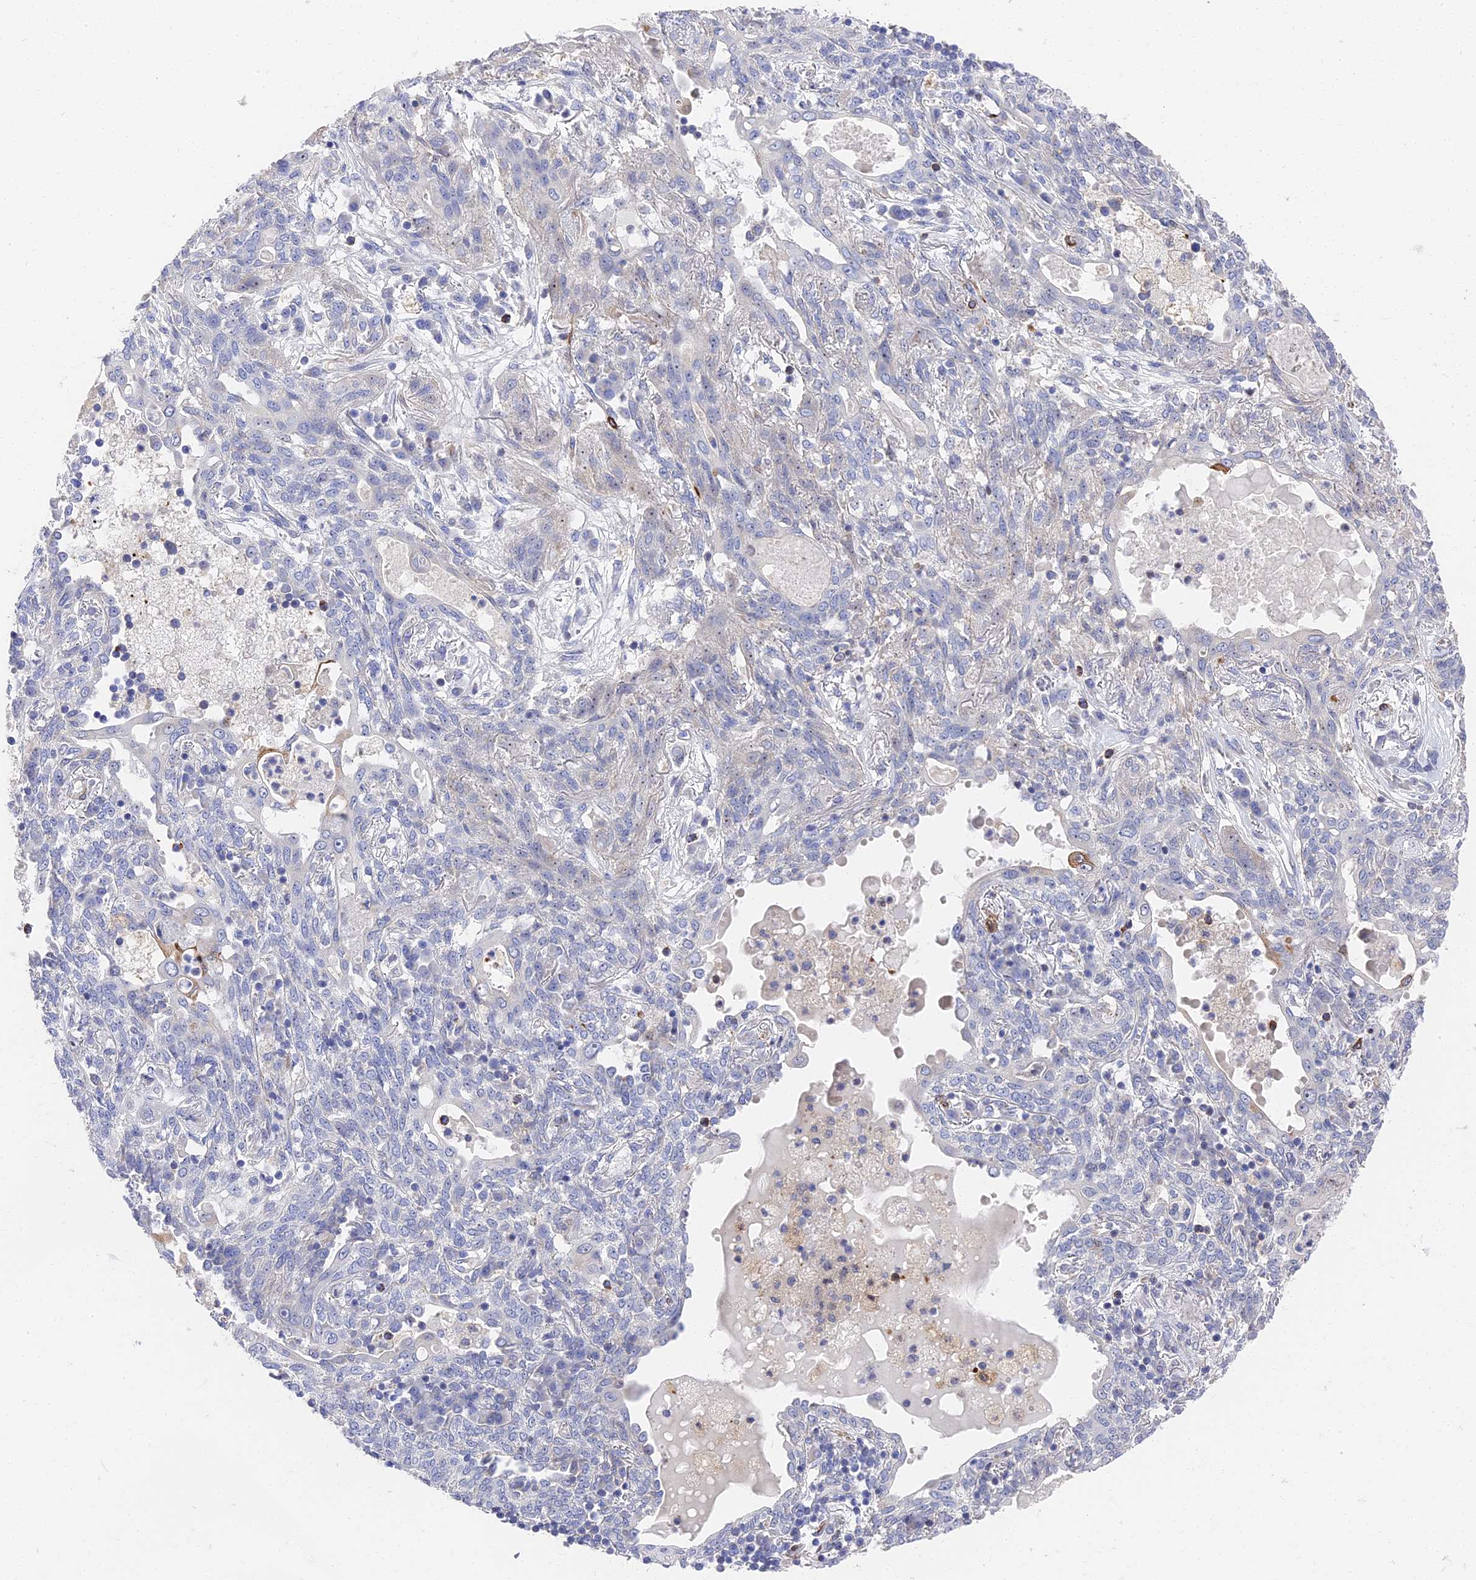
{"staining": {"intensity": "negative", "quantity": "none", "location": "none"}, "tissue": "lung cancer", "cell_type": "Tumor cells", "image_type": "cancer", "snomed": [{"axis": "morphology", "description": "Squamous cell carcinoma, NOS"}, {"axis": "topography", "description": "Lung"}], "caption": "The image demonstrates no staining of tumor cells in lung cancer.", "gene": "CCDC113", "patient": {"sex": "female", "age": 70}}